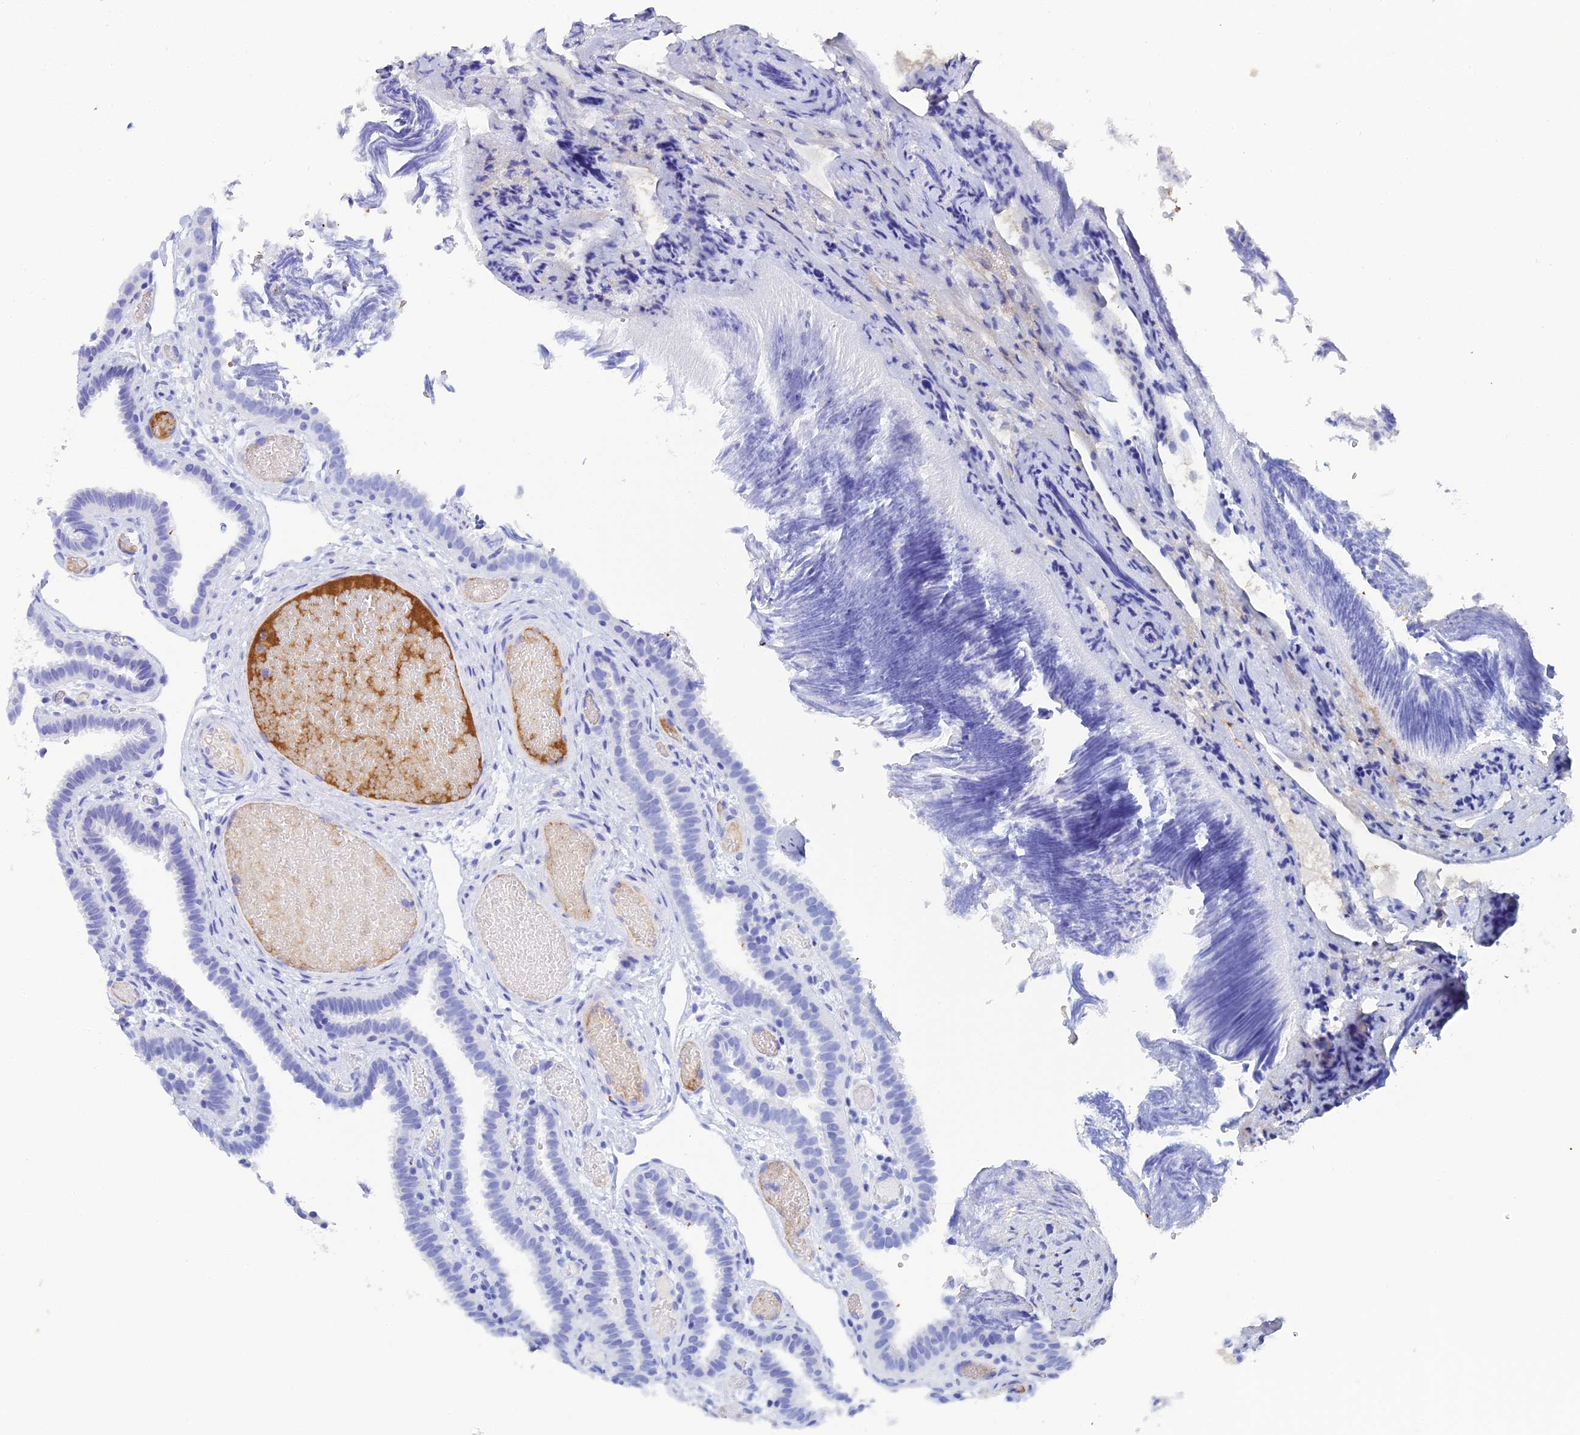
{"staining": {"intensity": "negative", "quantity": "none", "location": "none"}, "tissue": "fallopian tube", "cell_type": "Glandular cells", "image_type": "normal", "snomed": [{"axis": "morphology", "description": "Normal tissue, NOS"}, {"axis": "topography", "description": "Fallopian tube"}], "caption": "IHC micrograph of normal human fallopian tube stained for a protein (brown), which displays no positivity in glandular cells. Brightfield microscopy of IHC stained with DAB (brown) and hematoxylin (blue), captured at high magnification.", "gene": "CELA3A", "patient": {"sex": "female", "age": 37}}